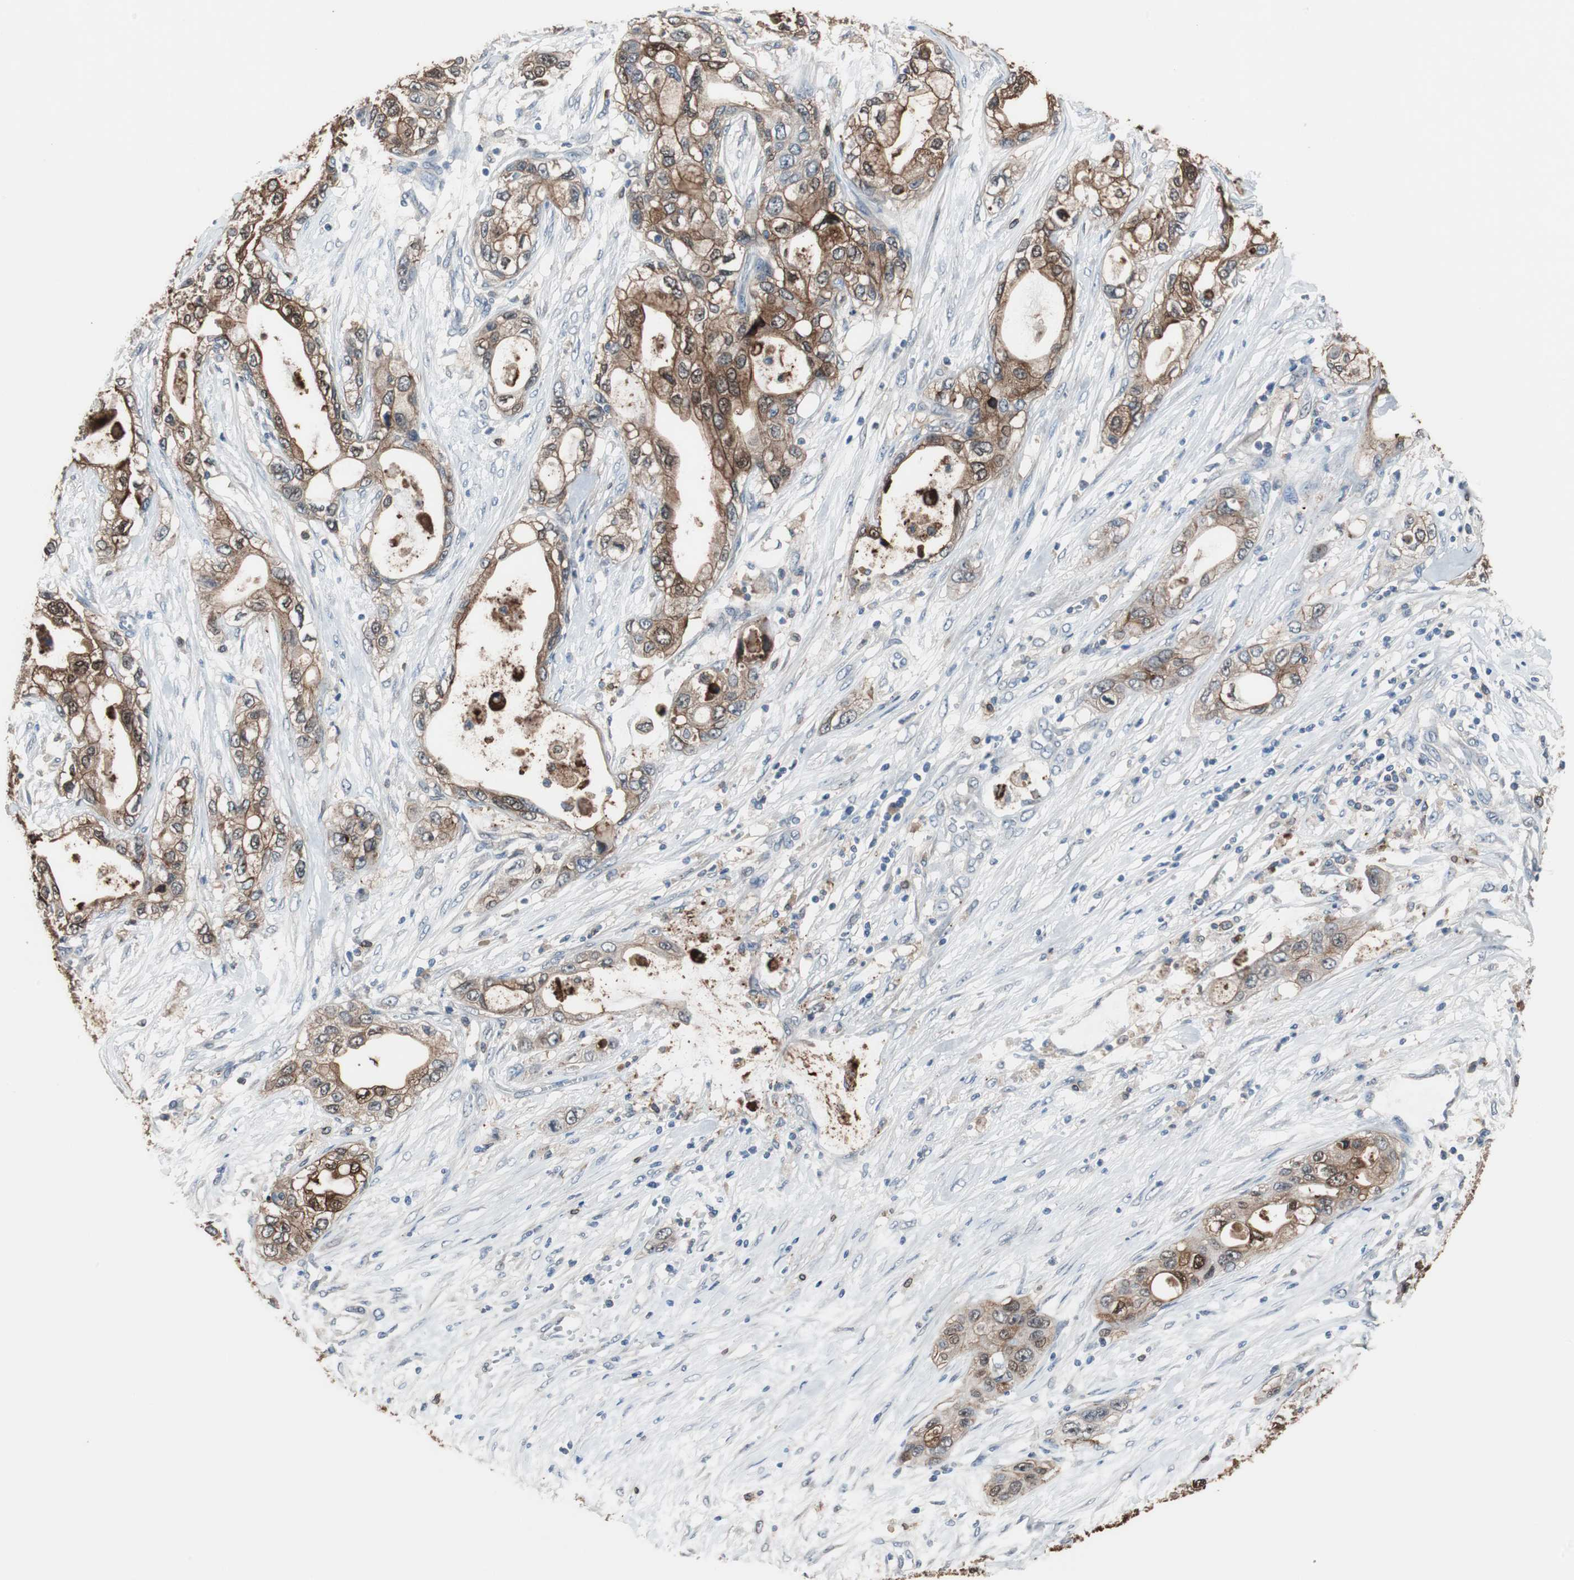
{"staining": {"intensity": "moderate", "quantity": ">75%", "location": "cytoplasmic/membranous,nuclear"}, "tissue": "pancreatic cancer", "cell_type": "Tumor cells", "image_type": "cancer", "snomed": [{"axis": "morphology", "description": "Adenocarcinoma, NOS"}, {"axis": "topography", "description": "Pancreas"}], "caption": "Pancreatic cancer (adenocarcinoma) was stained to show a protein in brown. There is medium levels of moderate cytoplasmic/membranous and nuclear expression in approximately >75% of tumor cells.", "gene": "ANXA4", "patient": {"sex": "female", "age": 70}}